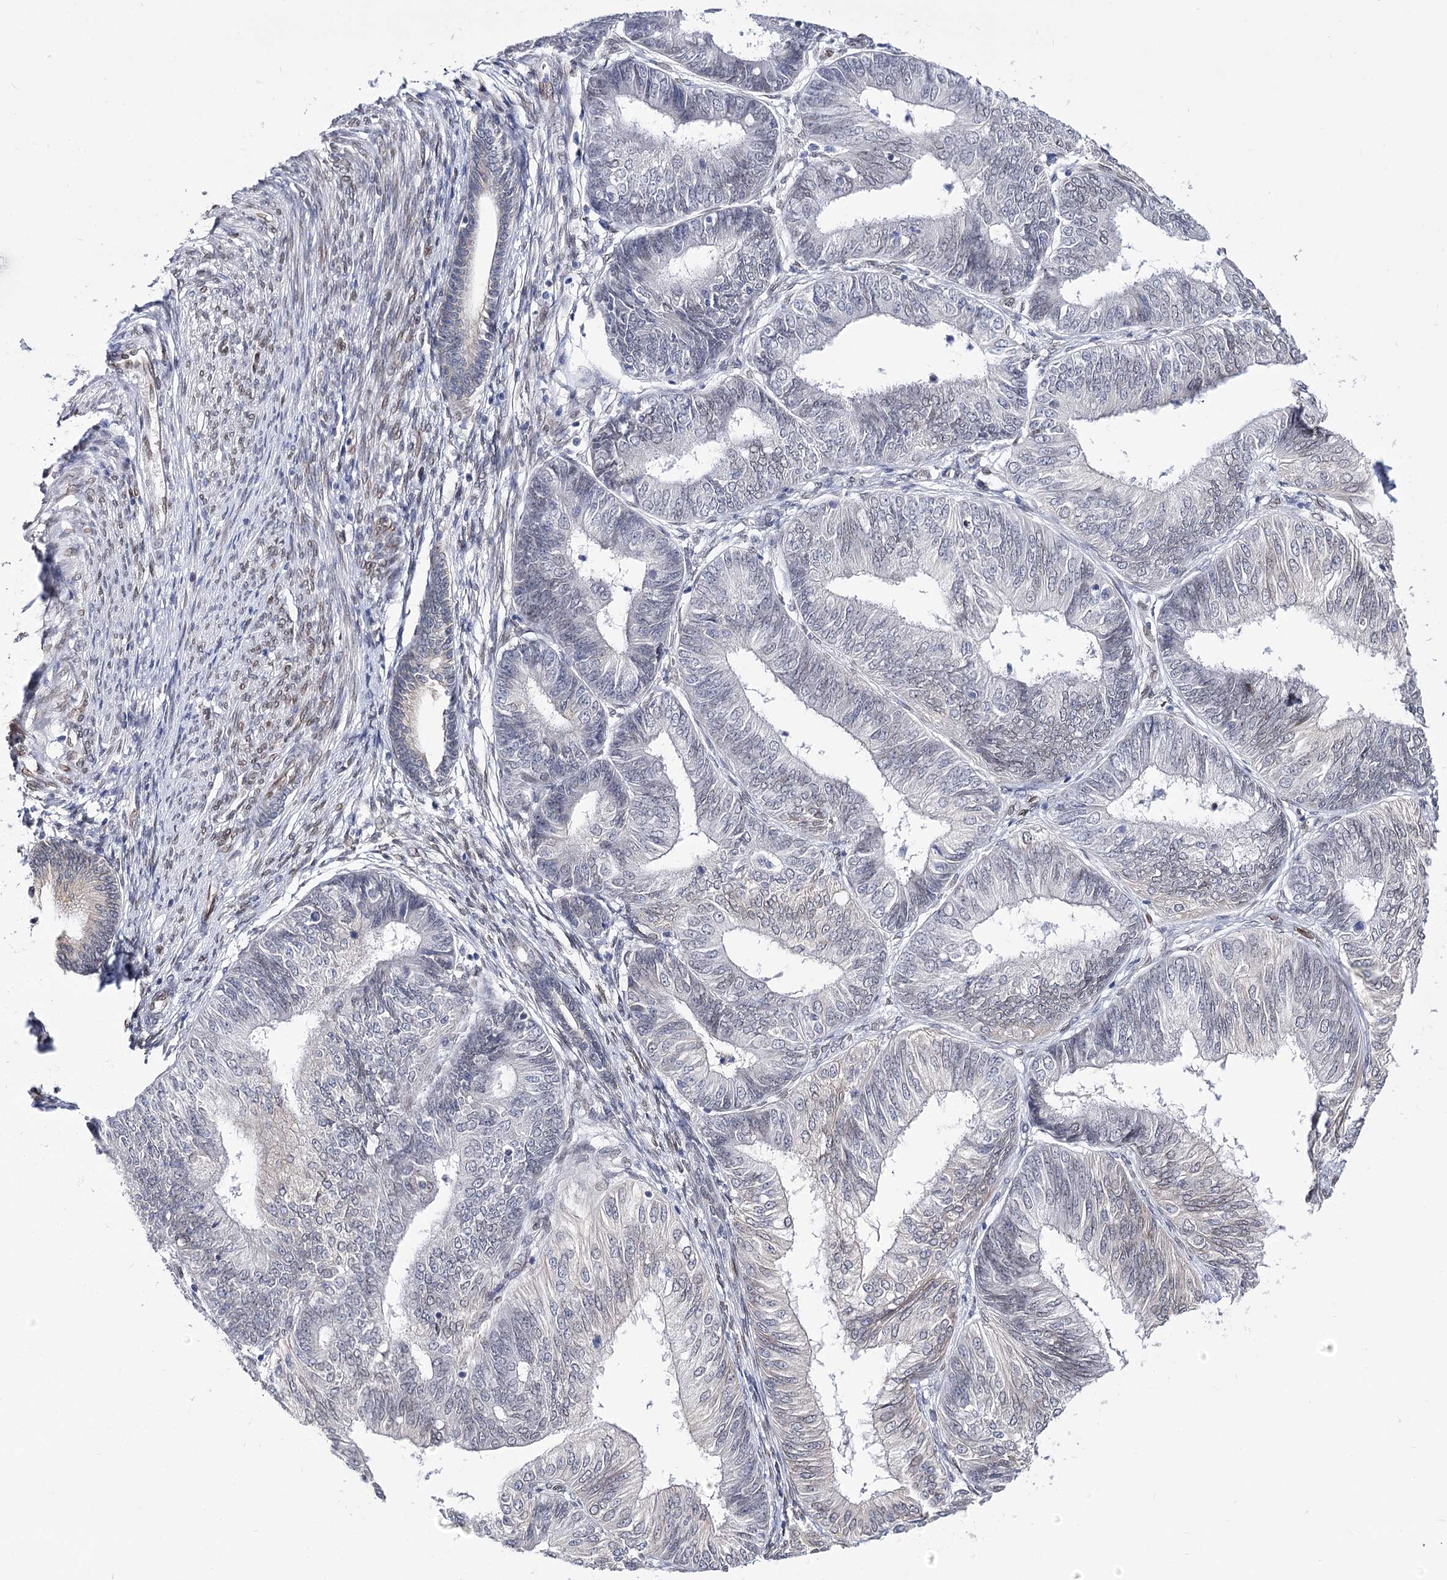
{"staining": {"intensity": "negative", "quantity": "none", "location": "none"}, "tissue": "endometrial cancer", "cell_type": "Tumor cells", "image_type": "cancer", "snomed": [{"axis": "morphology", "description": "Adenocarcinoma, NOS"}, {"axis": "topography", "description": "Endometrium"}], "caption": "Endometrial cancer was stained to show a protein in brown. There is no significant expression in tumor cells.", "gene": "TMEM201", "patient": {"sex": "female", "age": 58}}